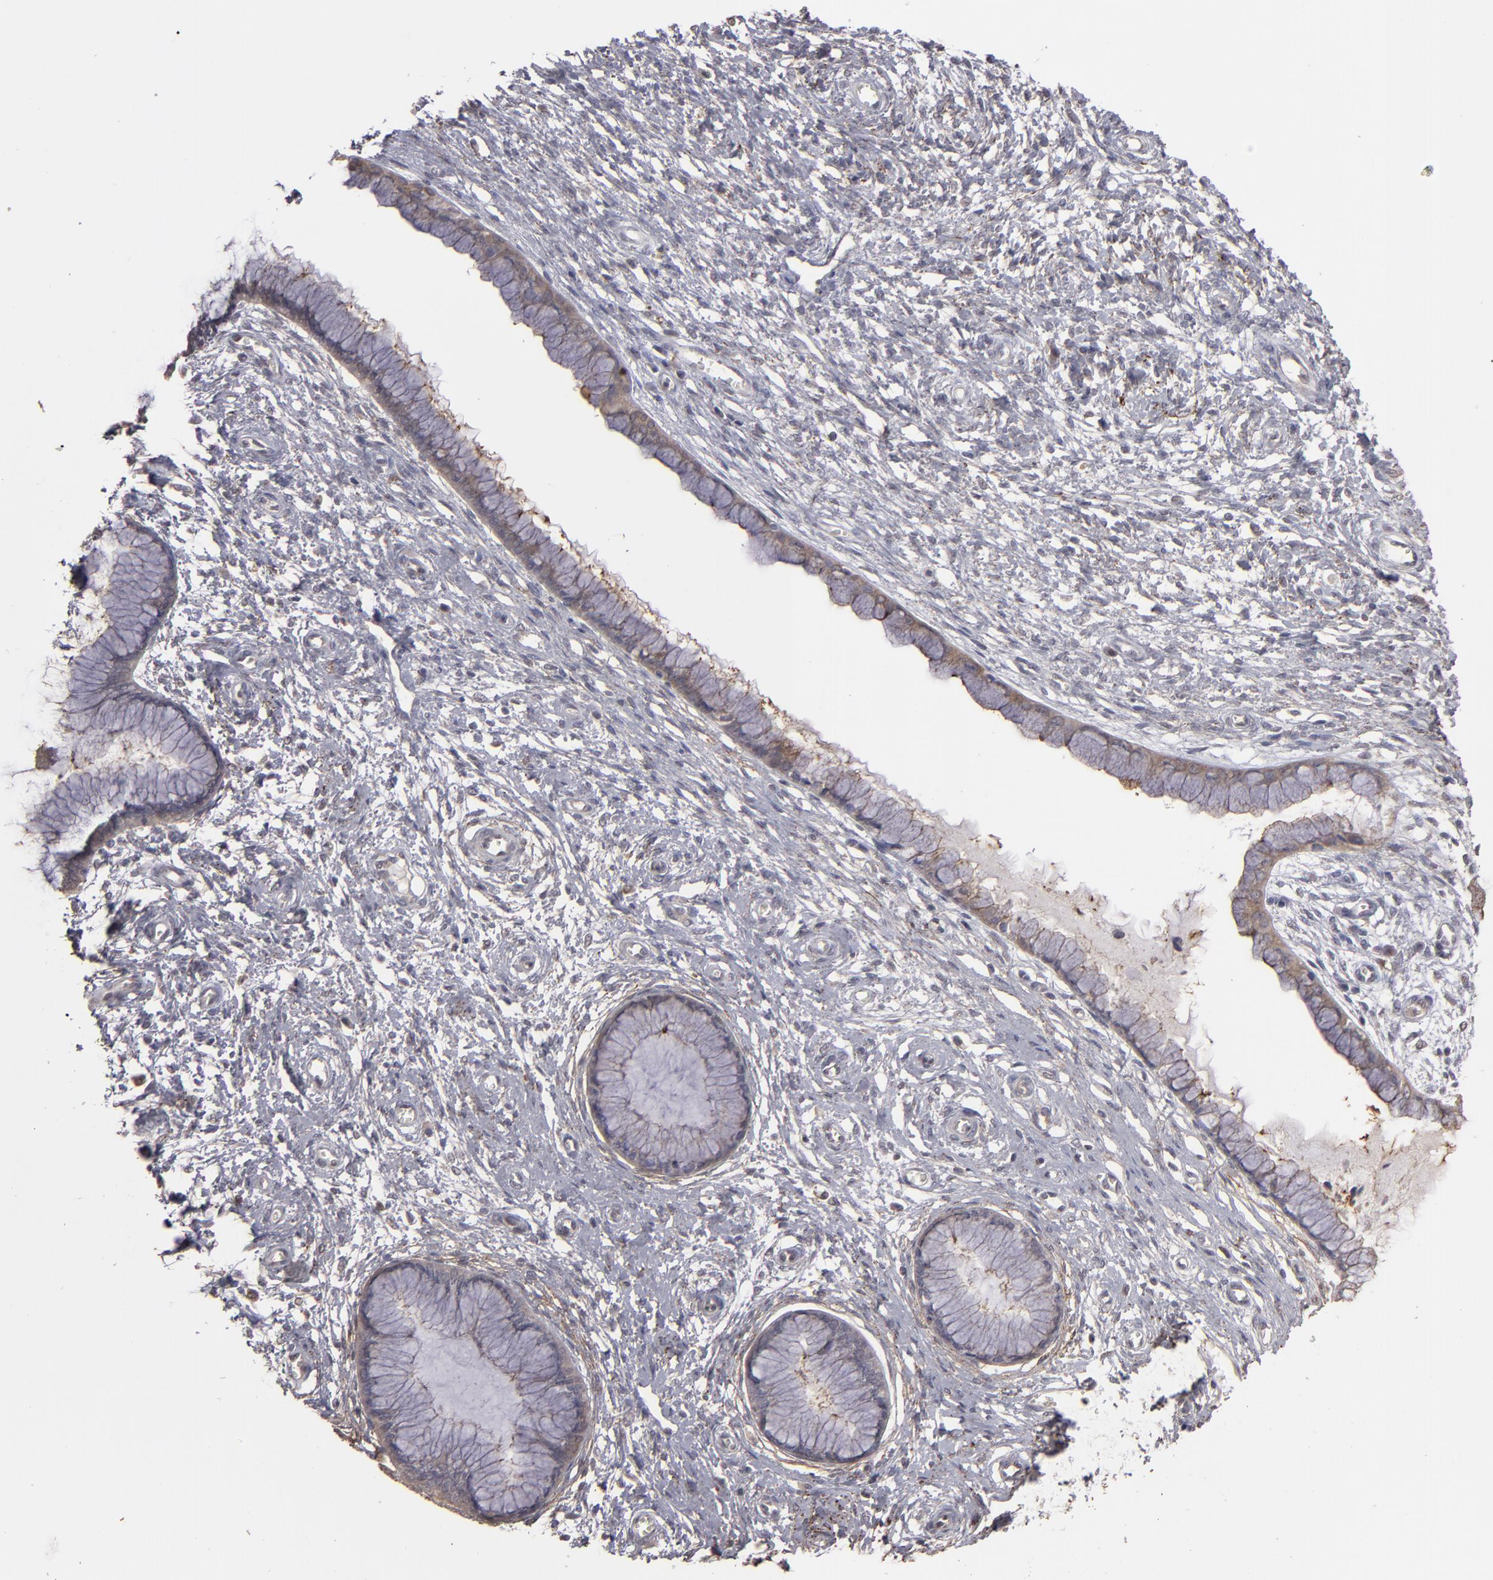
{"staining": {"intensity": "weak", "quantity": "25%-75%", "location": "cytoplasmic/membranous"}, "tissue": "cervix", "cell_type": "Glandular cells", "image_type": "normal", "snomed": [{"axis": "morphology", "description": "Normal tissue, NOS"}, {"axis": "topography", "description": "Cervix"}], "caption": "An immunohistochemistry micrograph of unremarkable tissue is shown. Protein staining in brown highlights weak cytoplasmic/membranous positivity in cervix within glandular cells.", "gene": "CD55", "patient": {"sex": "female", "age": 55}}